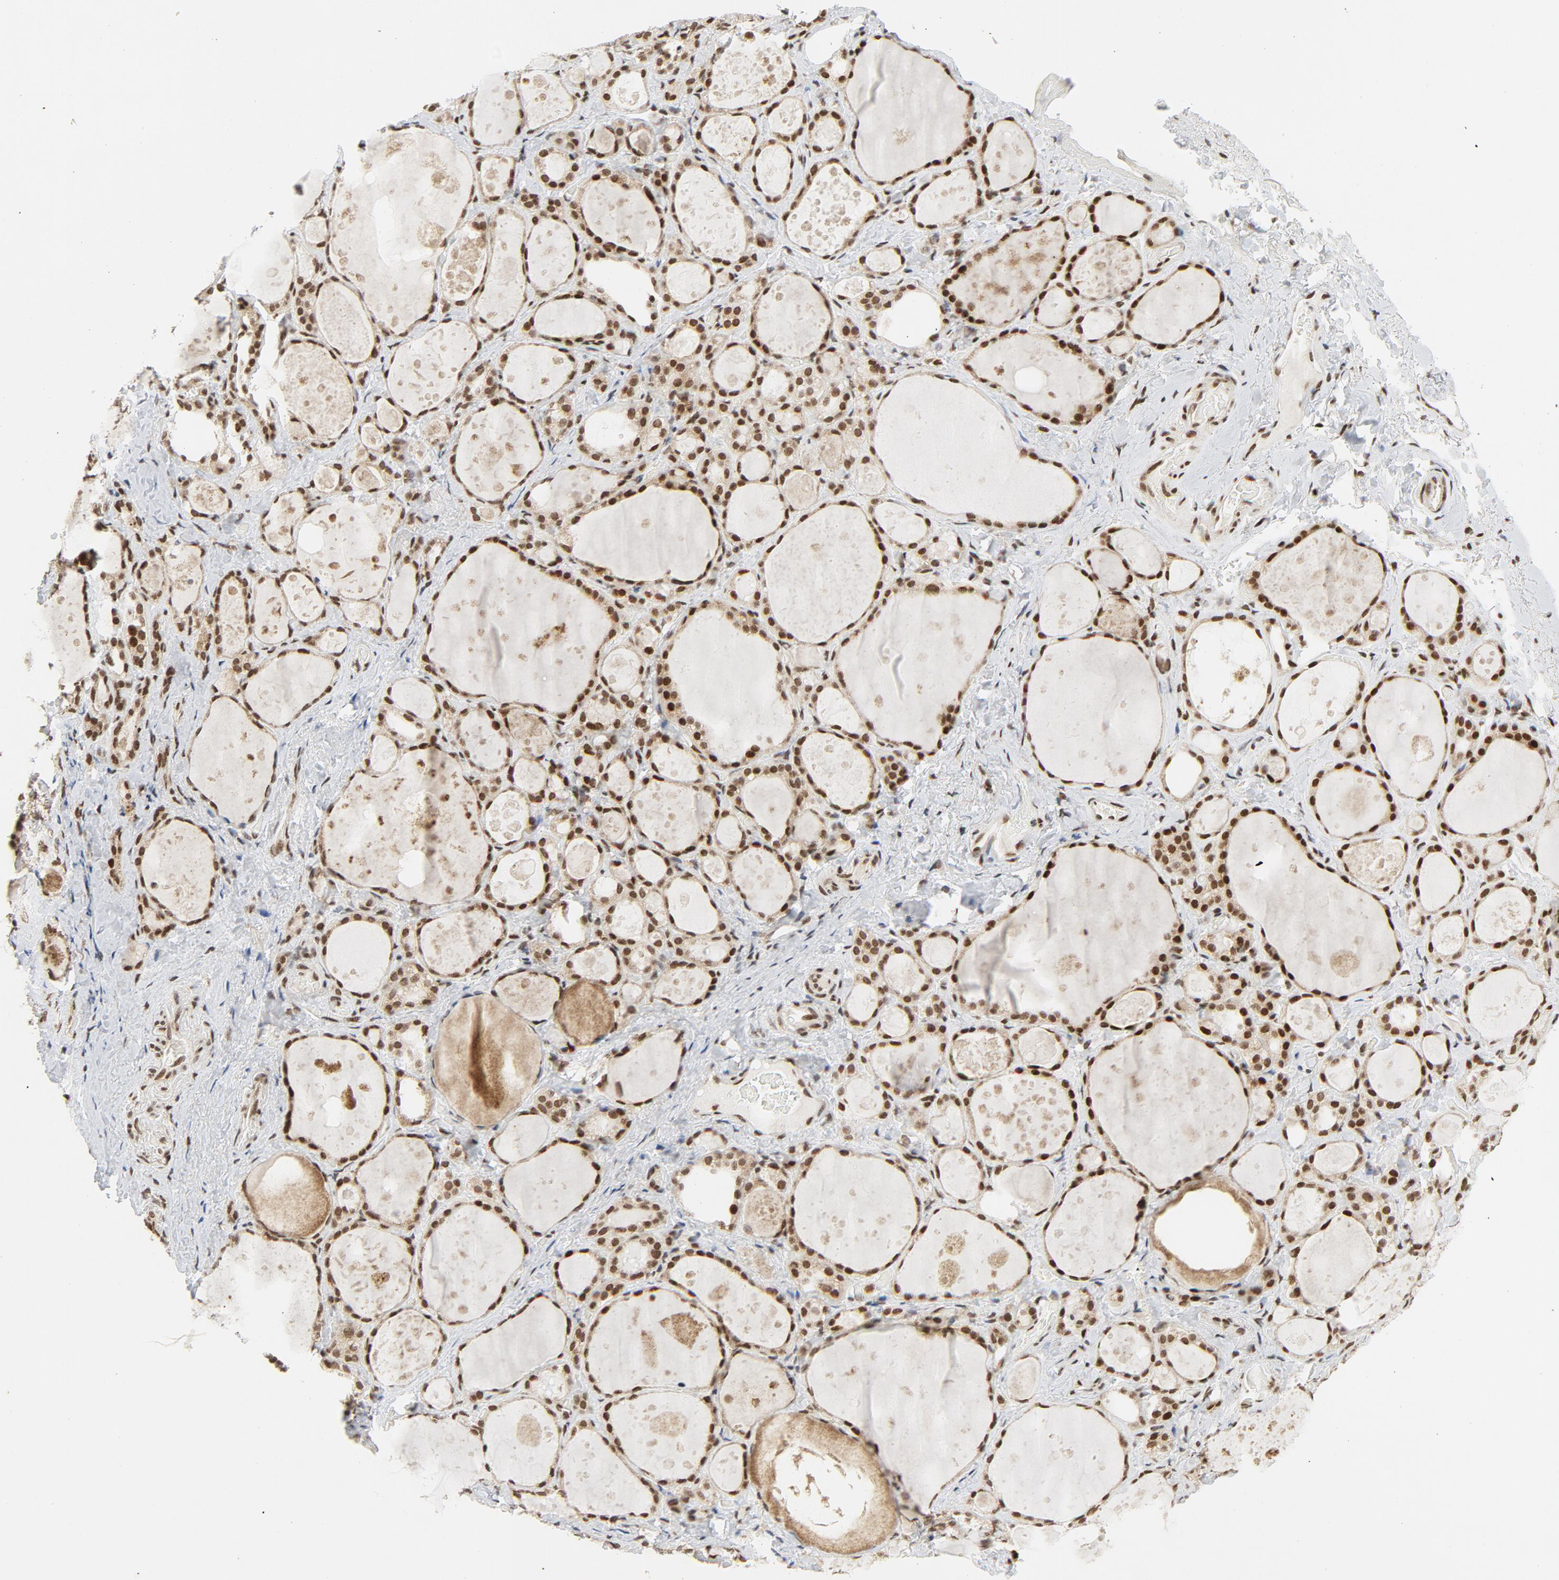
{"staining": {"intensity": "strong", "quantity": ">75%", "location": "nuclear"}, "tissue": "thyroid gland", "cell_type": "Glandular cells", "image_type": "normal", "snomed": [{"axis": "morphology", "description": "Normal tissue, NOS"}, {"axis": "topography", "description": "Thyroid gland"}], "caption": "The histopathology image demonstrates immunohistochemical staining of unremarkable thyroid gland. There is strong nuclear positivity is appreciated in approximately >75% of glandular cells.", "gene": "ERCC1", "patient": {"sex": "female", "age": 75}}